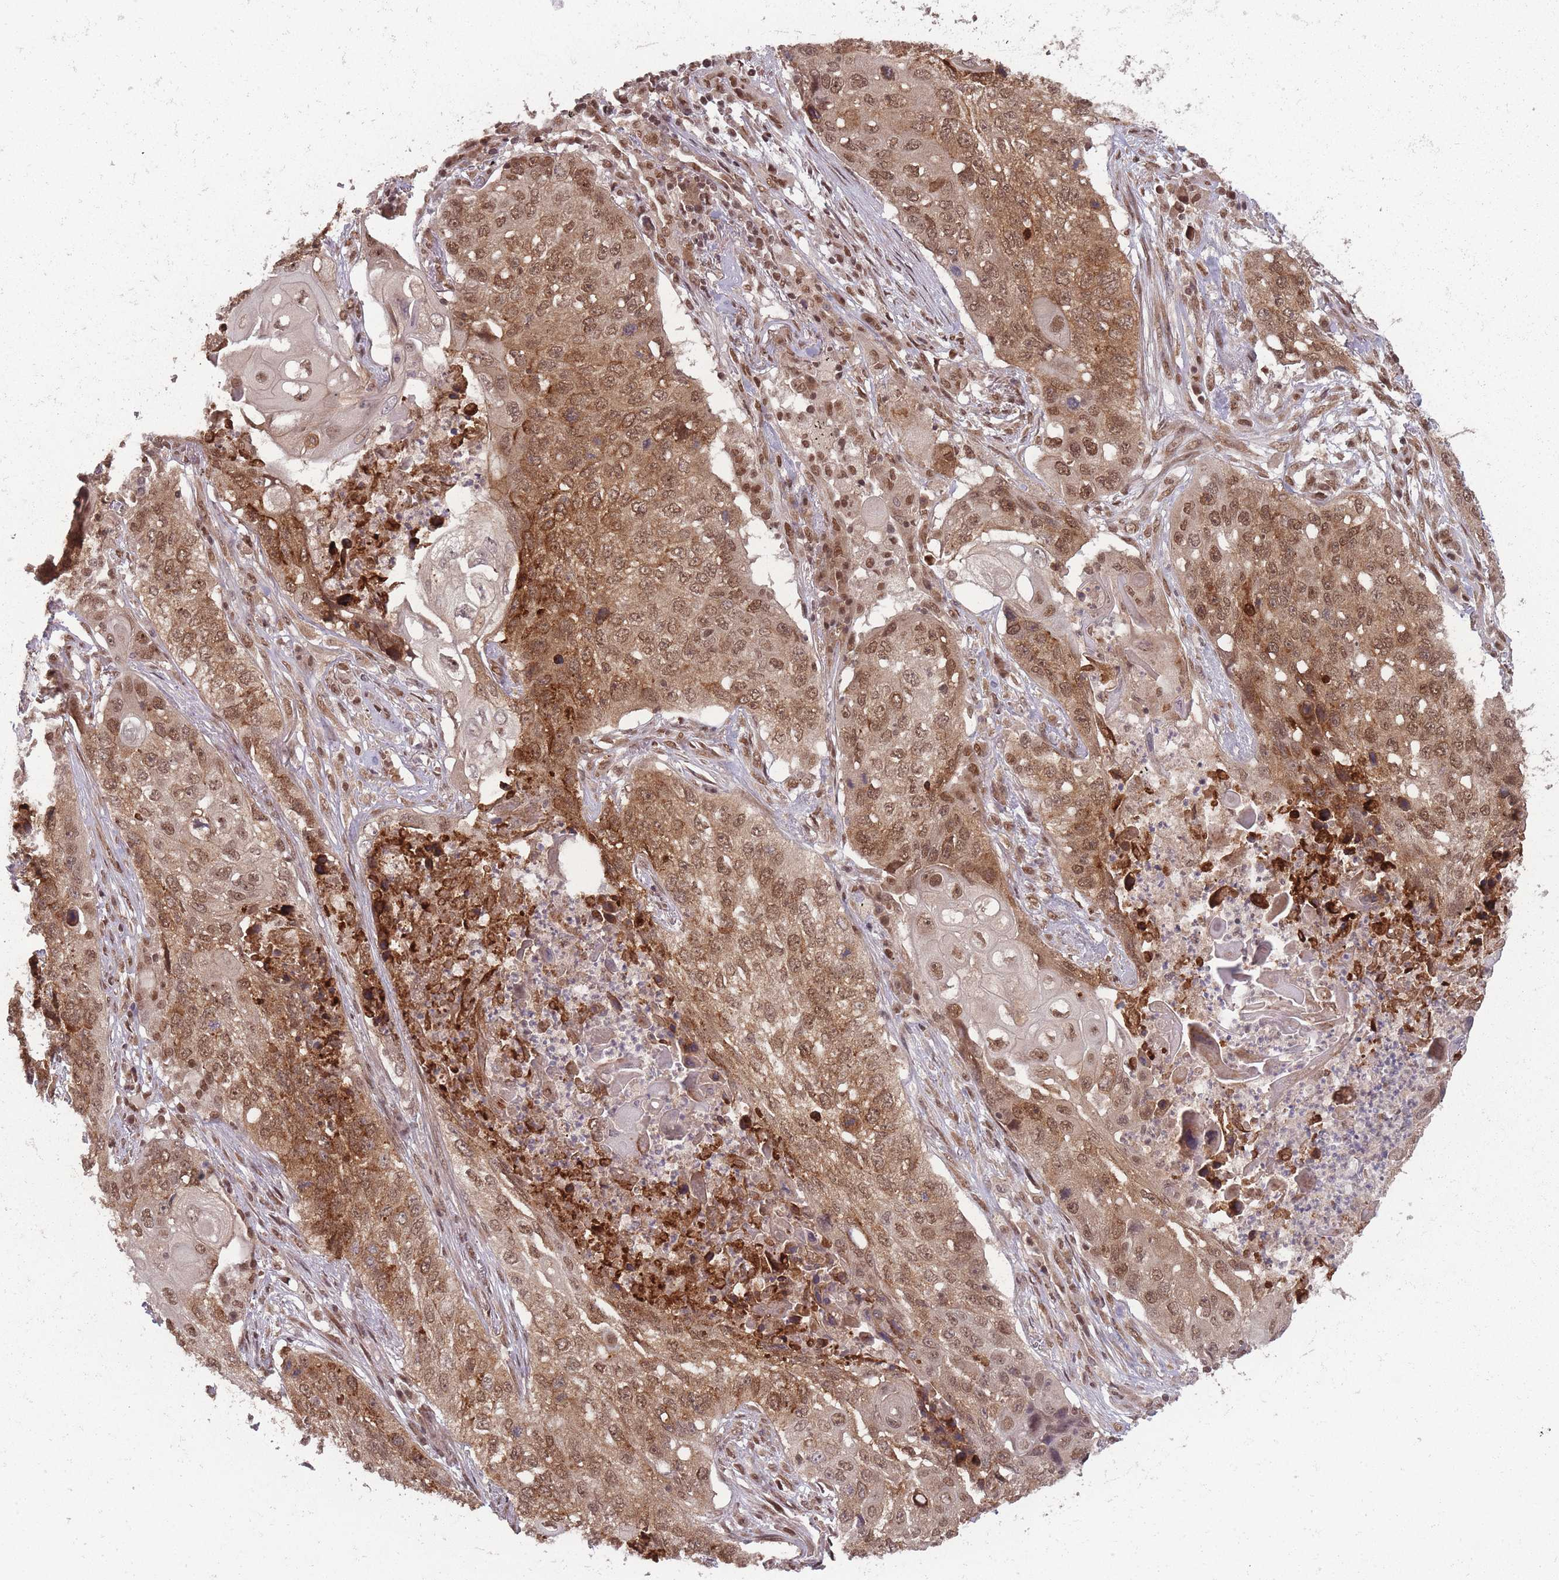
{"staining": {"intensity": "moderate", "quantity": ">75%", "location": "cytoplasmic/membranous,nuclear"}, "tissue": "lung cancer", "cell_type": "Tumor cells", "image_type": "cancer", "snomed": [{"axis": "morphology", "description": "Squamous cell carcinoma, NOS"}, {"axis": "topography", "description": "Lung"}], "caption": "Immunohistochemical staining of squamous cell carcinoma (lung) reveals moderate cytoplasmic/membranous and nuclear protein staining in approximately >75% of tumor cells. The staining was performed using DAB to visualize the protein expression in brown, while the nuclei were stained in blue with hematoxylin (Magnification: 20x).", "gene": "TMED3", "patient": {"sex": "female", "age": 63}}